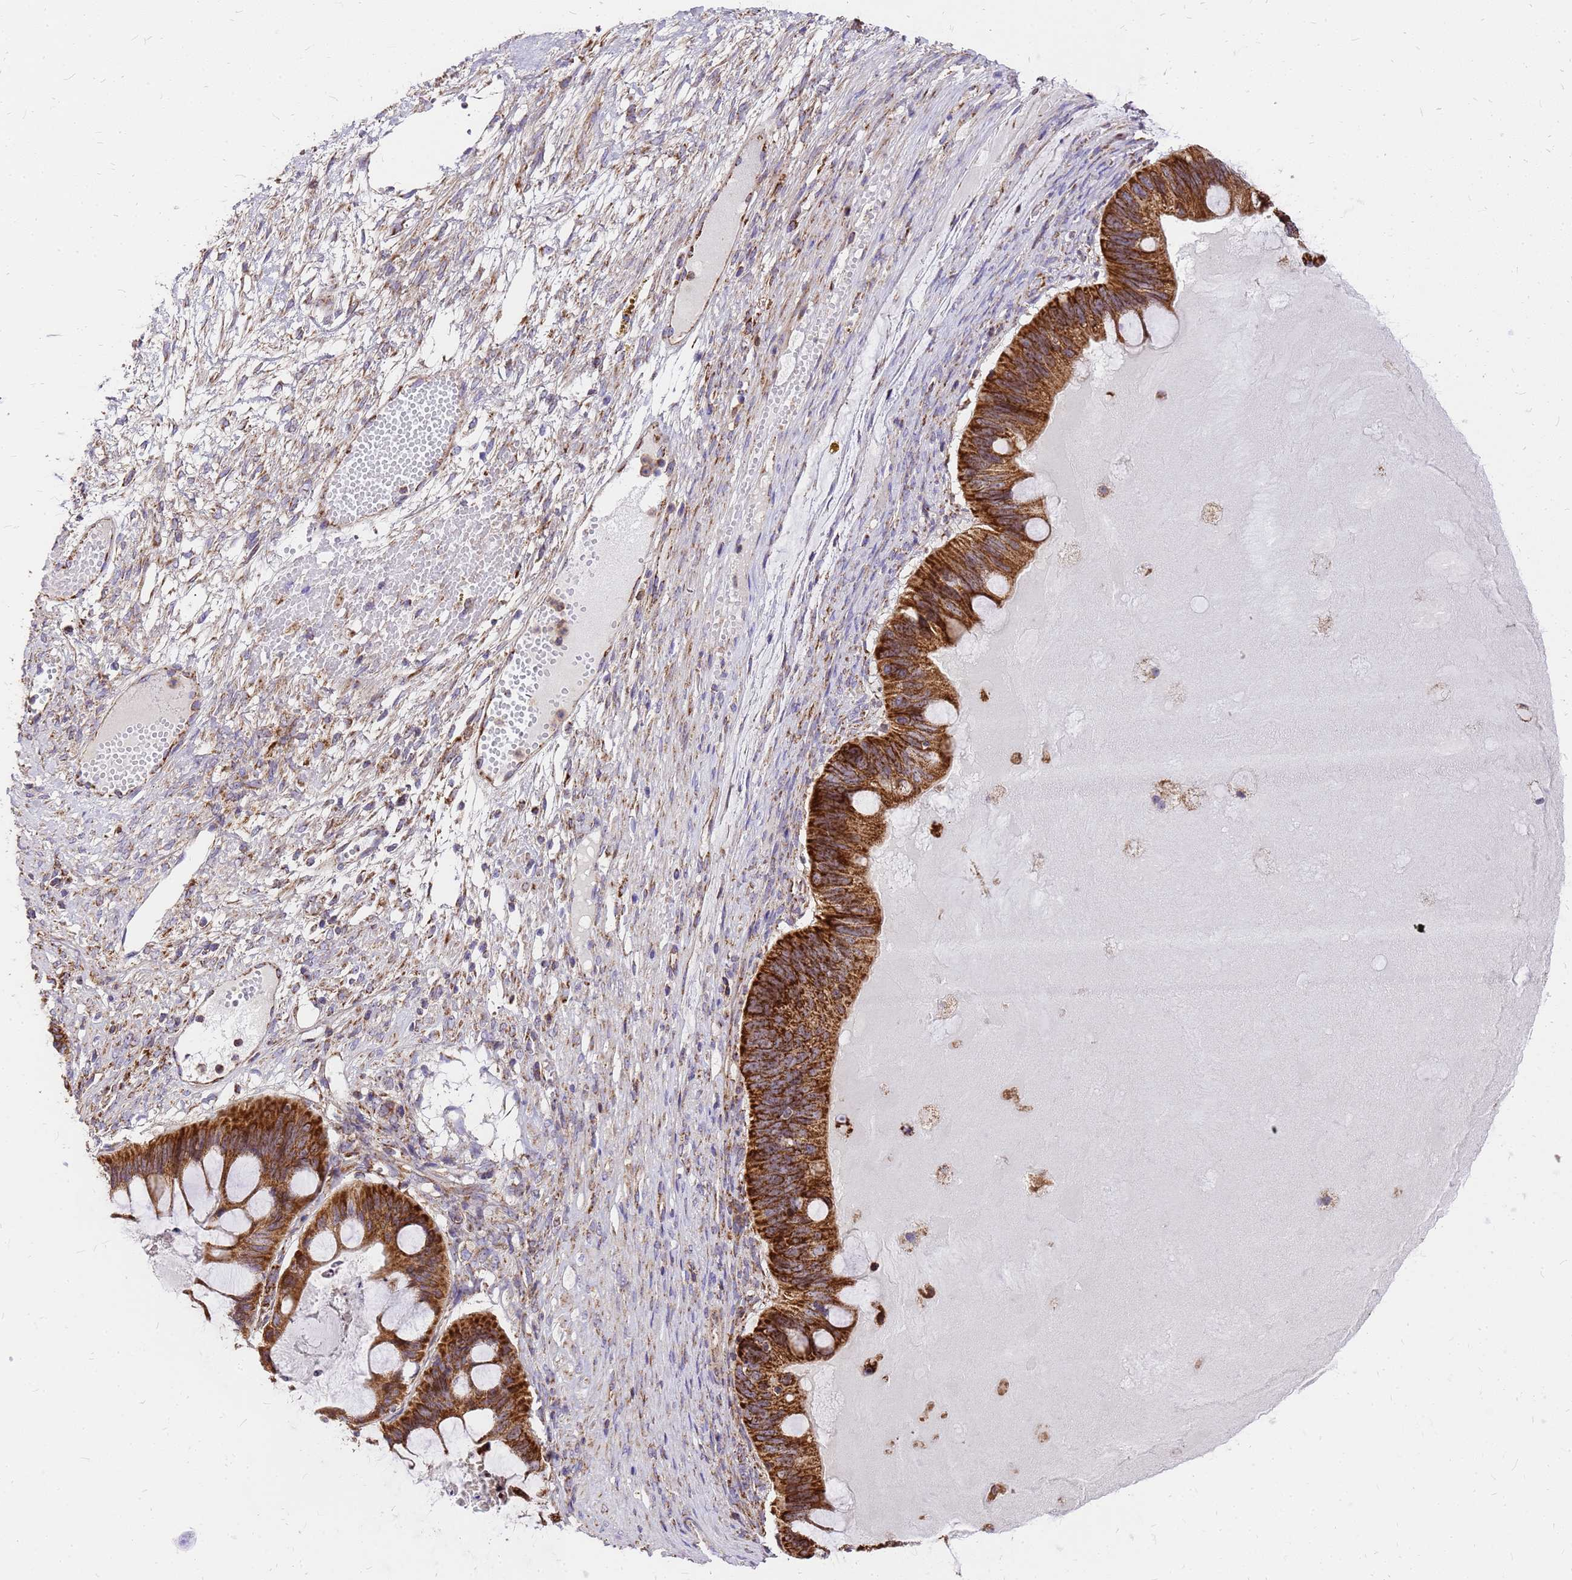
{"staining": {"intensity": "strong", "quantity": ">75%", "location": "cytoplasmic/membranous"}, "tissue": "ovarian cancer", "cell_type": "Tumor cells", "image_type": "cancer", "snomed": [{"axis": "morphology", "description": "Cystadenocarcinoma, mucinous, NOS"}, {"axis": "topography", "description": "Ovary"}], "caption": "Ovarian cancer (mucinous cystadenocarcinoma) stained with a brown dye demonstrates strong cytoplasmic/membranous positive staining in about >75% of tumor cells.", "gene": "MRPS26", "patient": {"sex": "female", "age": 61}}